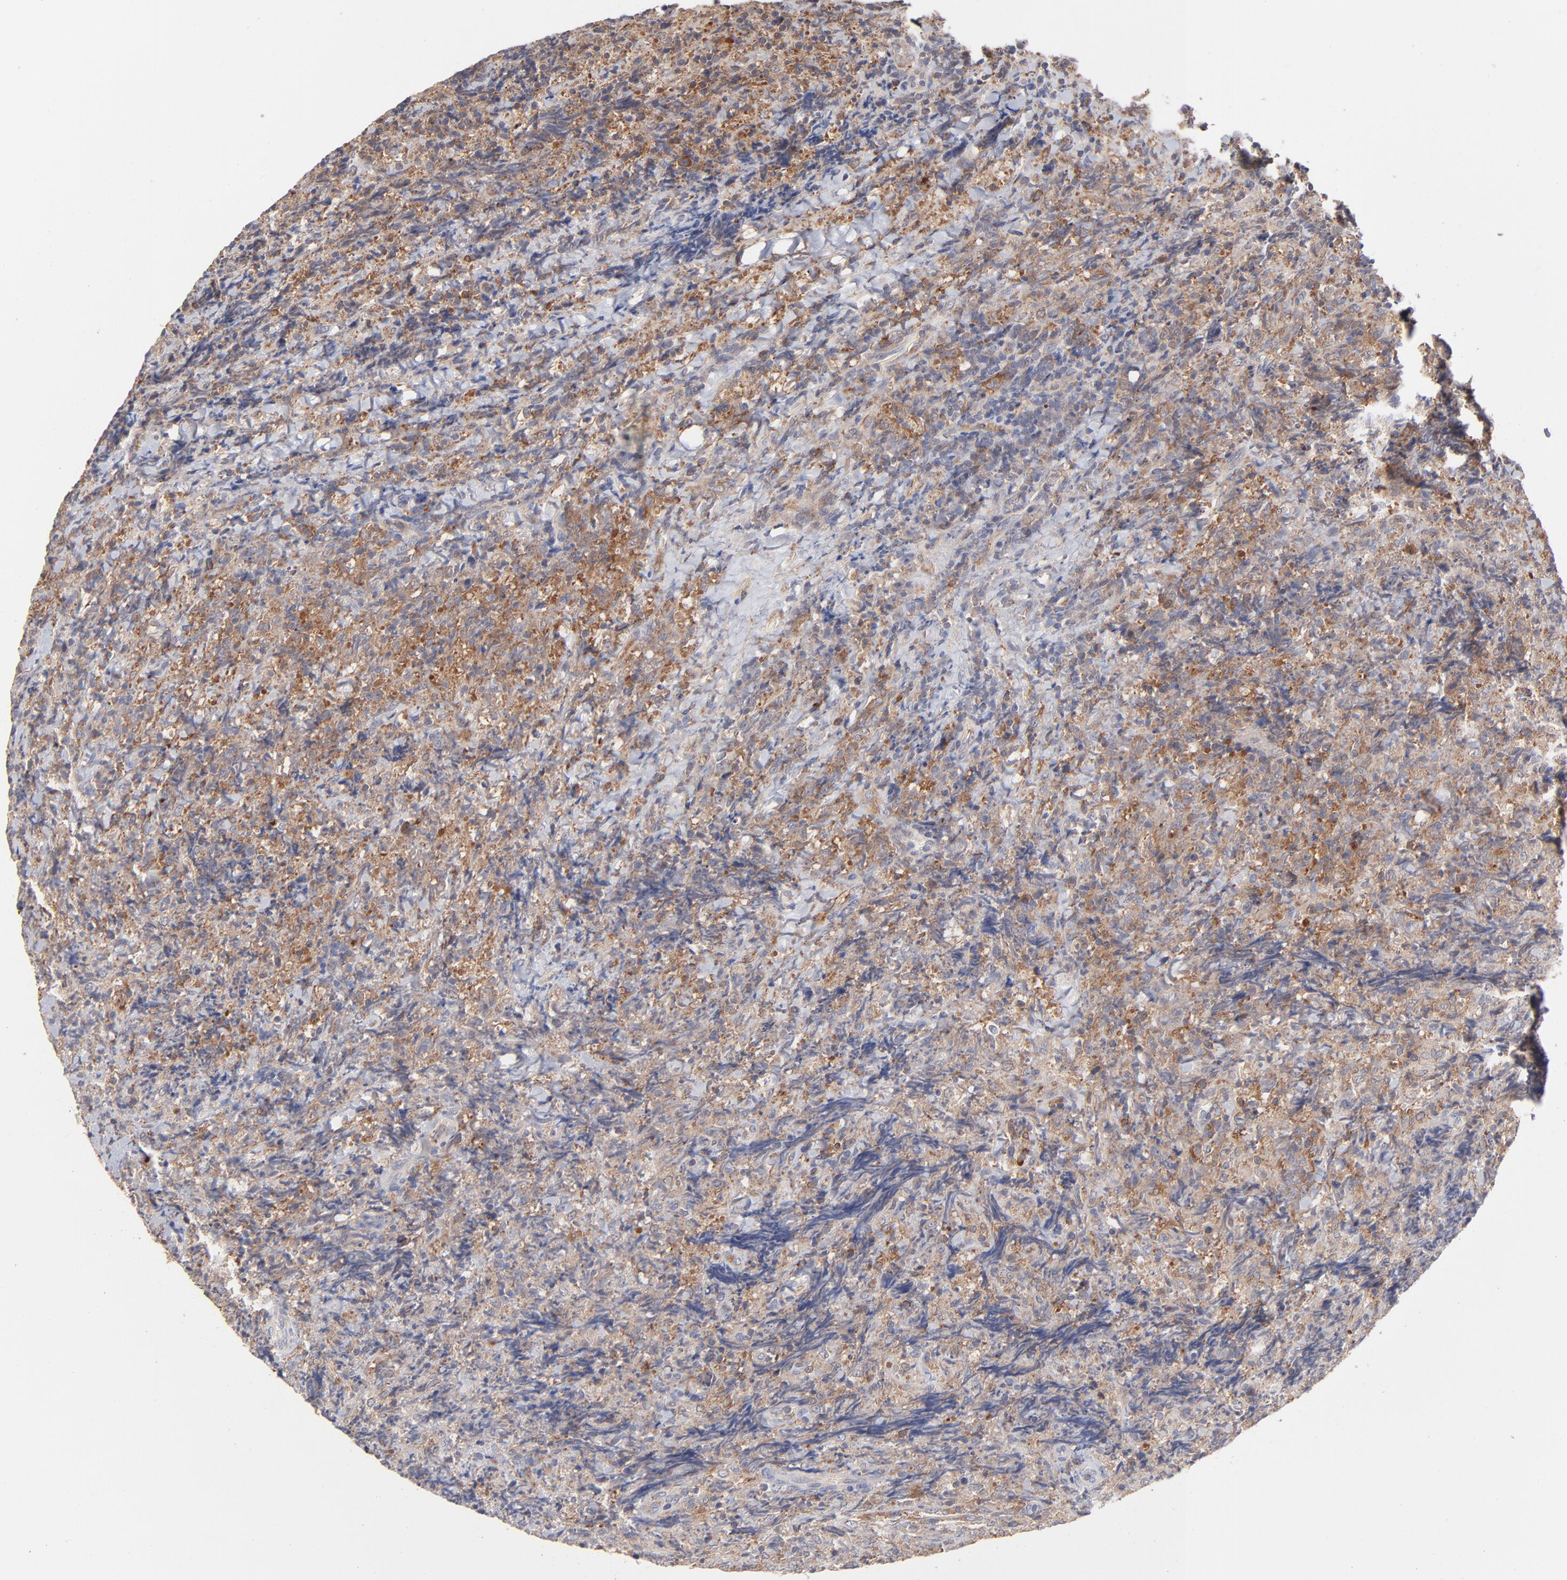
{"staining": {"intensity": "moderate", "quantity": ">75%", "location": "cytoplasmic/membranous"}, "tissue": "lymphoma", "cell_type": "Tumor cells", "image_type": "cancer", "snomed": [{"axis": "morphology", "description": "Malignant lymphoma, non-Hodgkin's type, High grade"}, {"axis": "topography", "description": "Tonsil"}], "caption": "A high-resolution histopathology image shows IHC staining of malignant lymphoma, non-Hodgkin's type (high-grade), which exhibits moderate cytoplasmic/membranous positivity in about >75% of tumor cells.", "gene": "IVNS1ABP", "patient": {"sex": "female", "age": 36}}